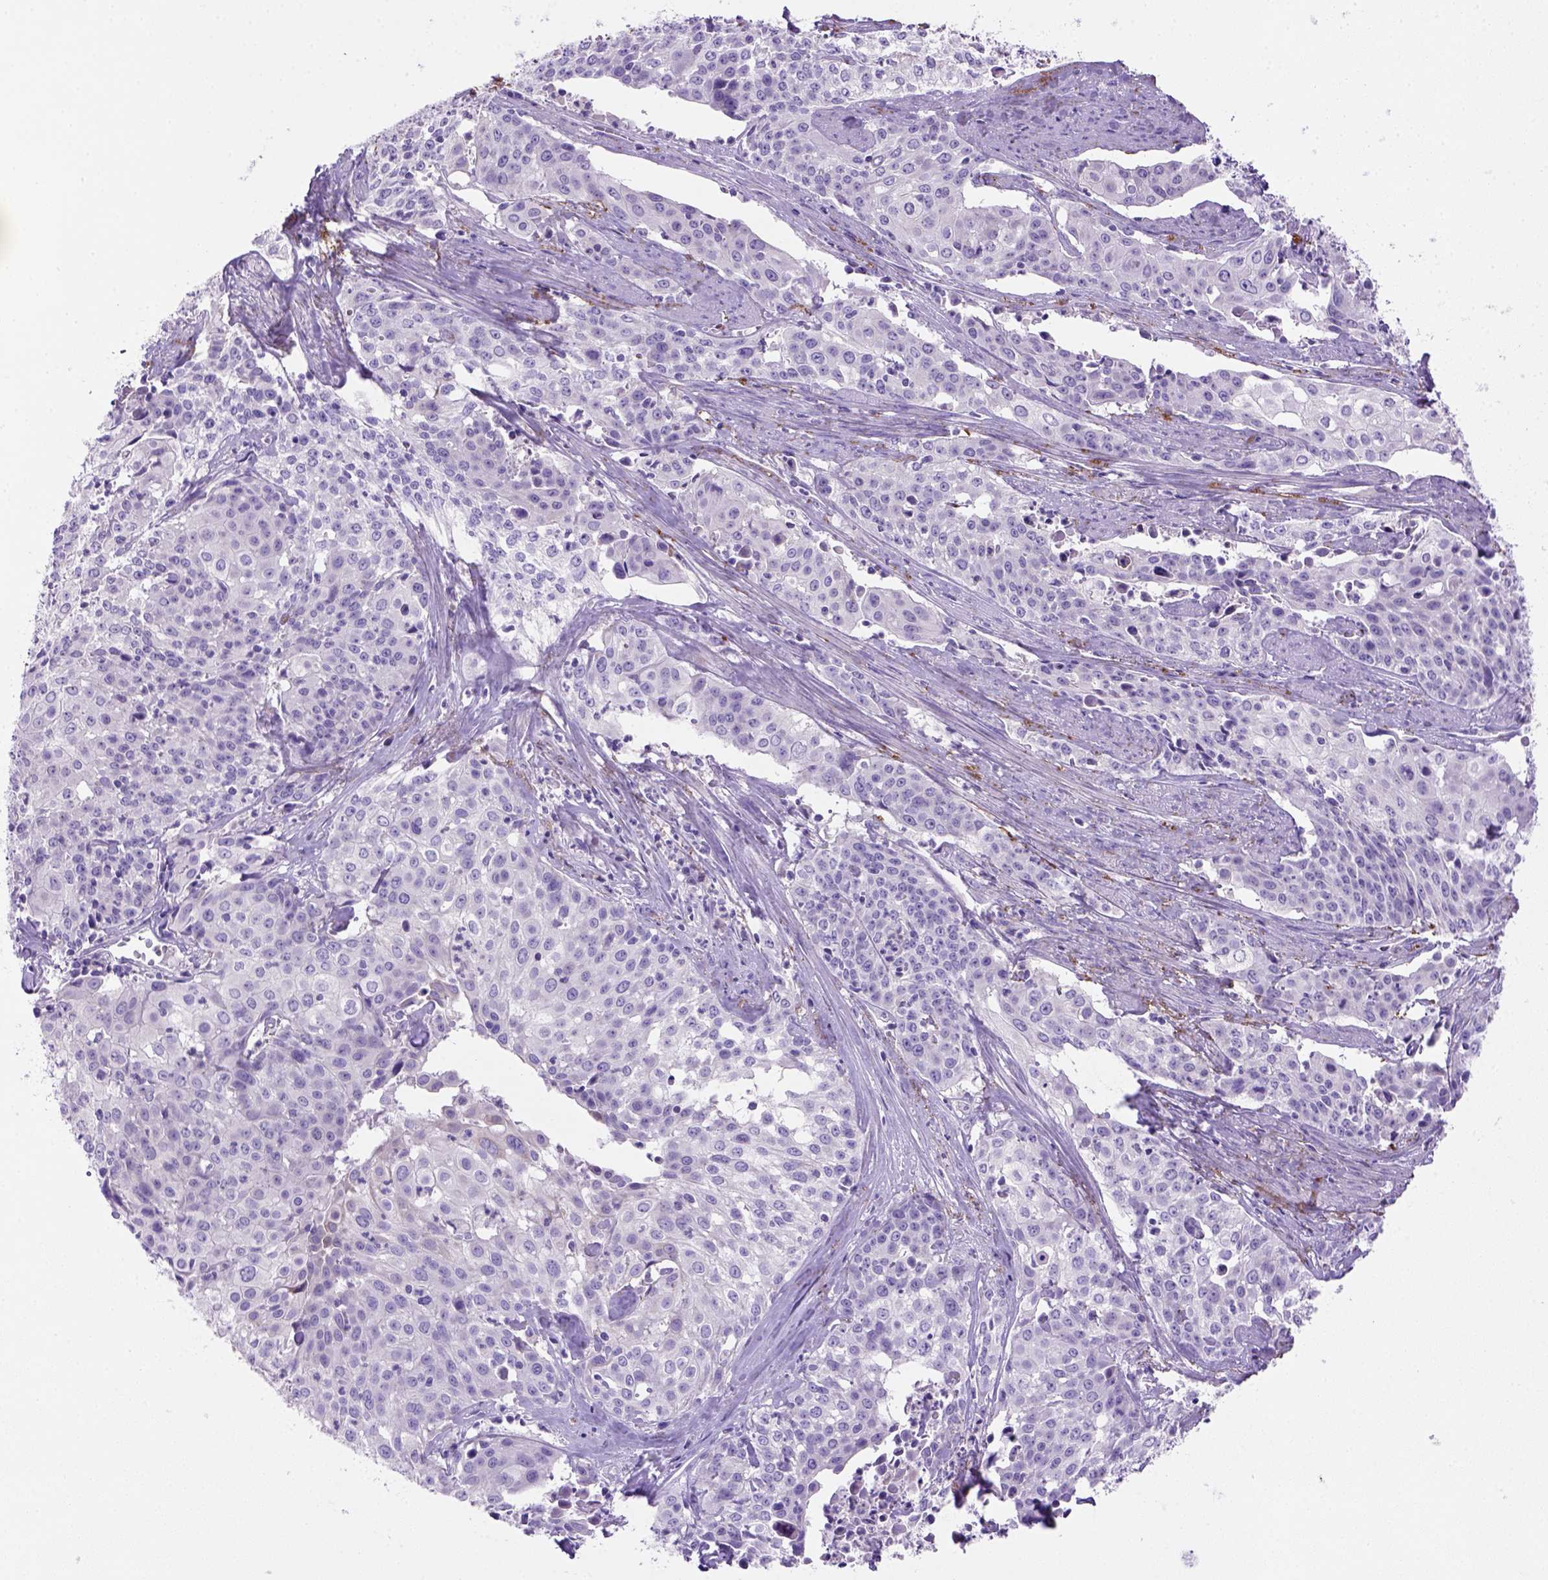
{"staining": {"intensity": "negative", "quantity": "none", "location": "none"}, "tissue": "cervical cancer", "cell_type": "Tumor cells", "image_type": "cancer", "snomed": [{"axis": "morphology", "description": "Squamous cell carcinoma, NOS"}, {"axis": "topography", "description": "Cervix"}], "caption": "High power microscopy micrograph of an immunohistochemistry photomicrograph of cervical squamous cell carcinoma, revealing no significant expression in tumor cells. (DAB immunohistochemistry, high magnification).", "gene": "SIRPD", "patient": {"sex": "female", "age": 39}}